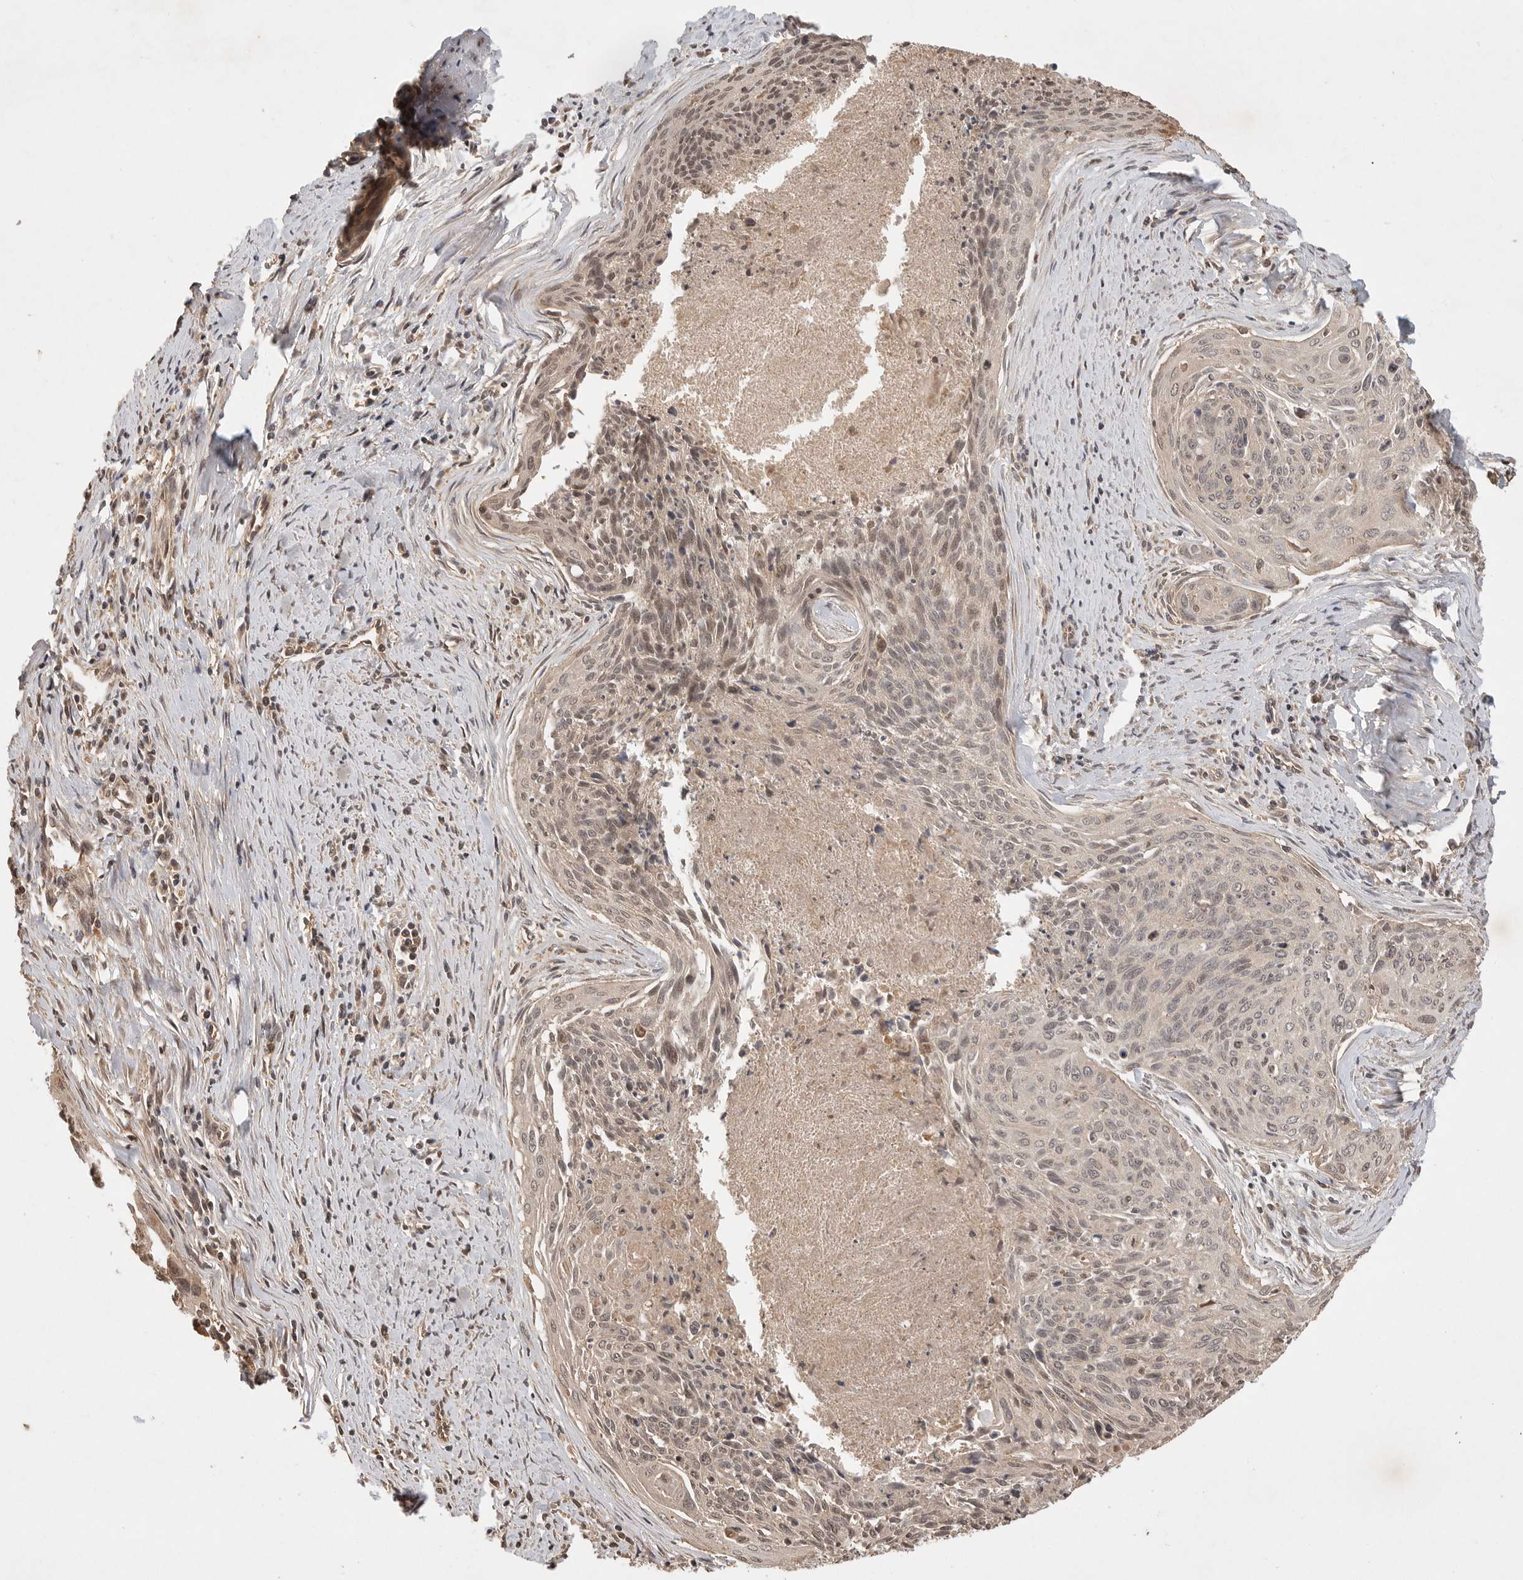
{"staining": {"intensity": "weak", "quantity": ">75%", "location": "nuclear"}, "tissue": "cervical cancer", "cell_type": "Tumor cells", "image_type": "cancer", "snomed": [{"axis": "morphology", "description": "Squamous cell carcinoma, NOS"}, {"axis": "topography", "description": "Cervix"}], "caption": "Weak nuclear staining is present in approximately >75% of tumor cells in cervical squamous cell carcinoma.", "gene": "PRMT3", "patient": {"sex": "female", "age": 55}}